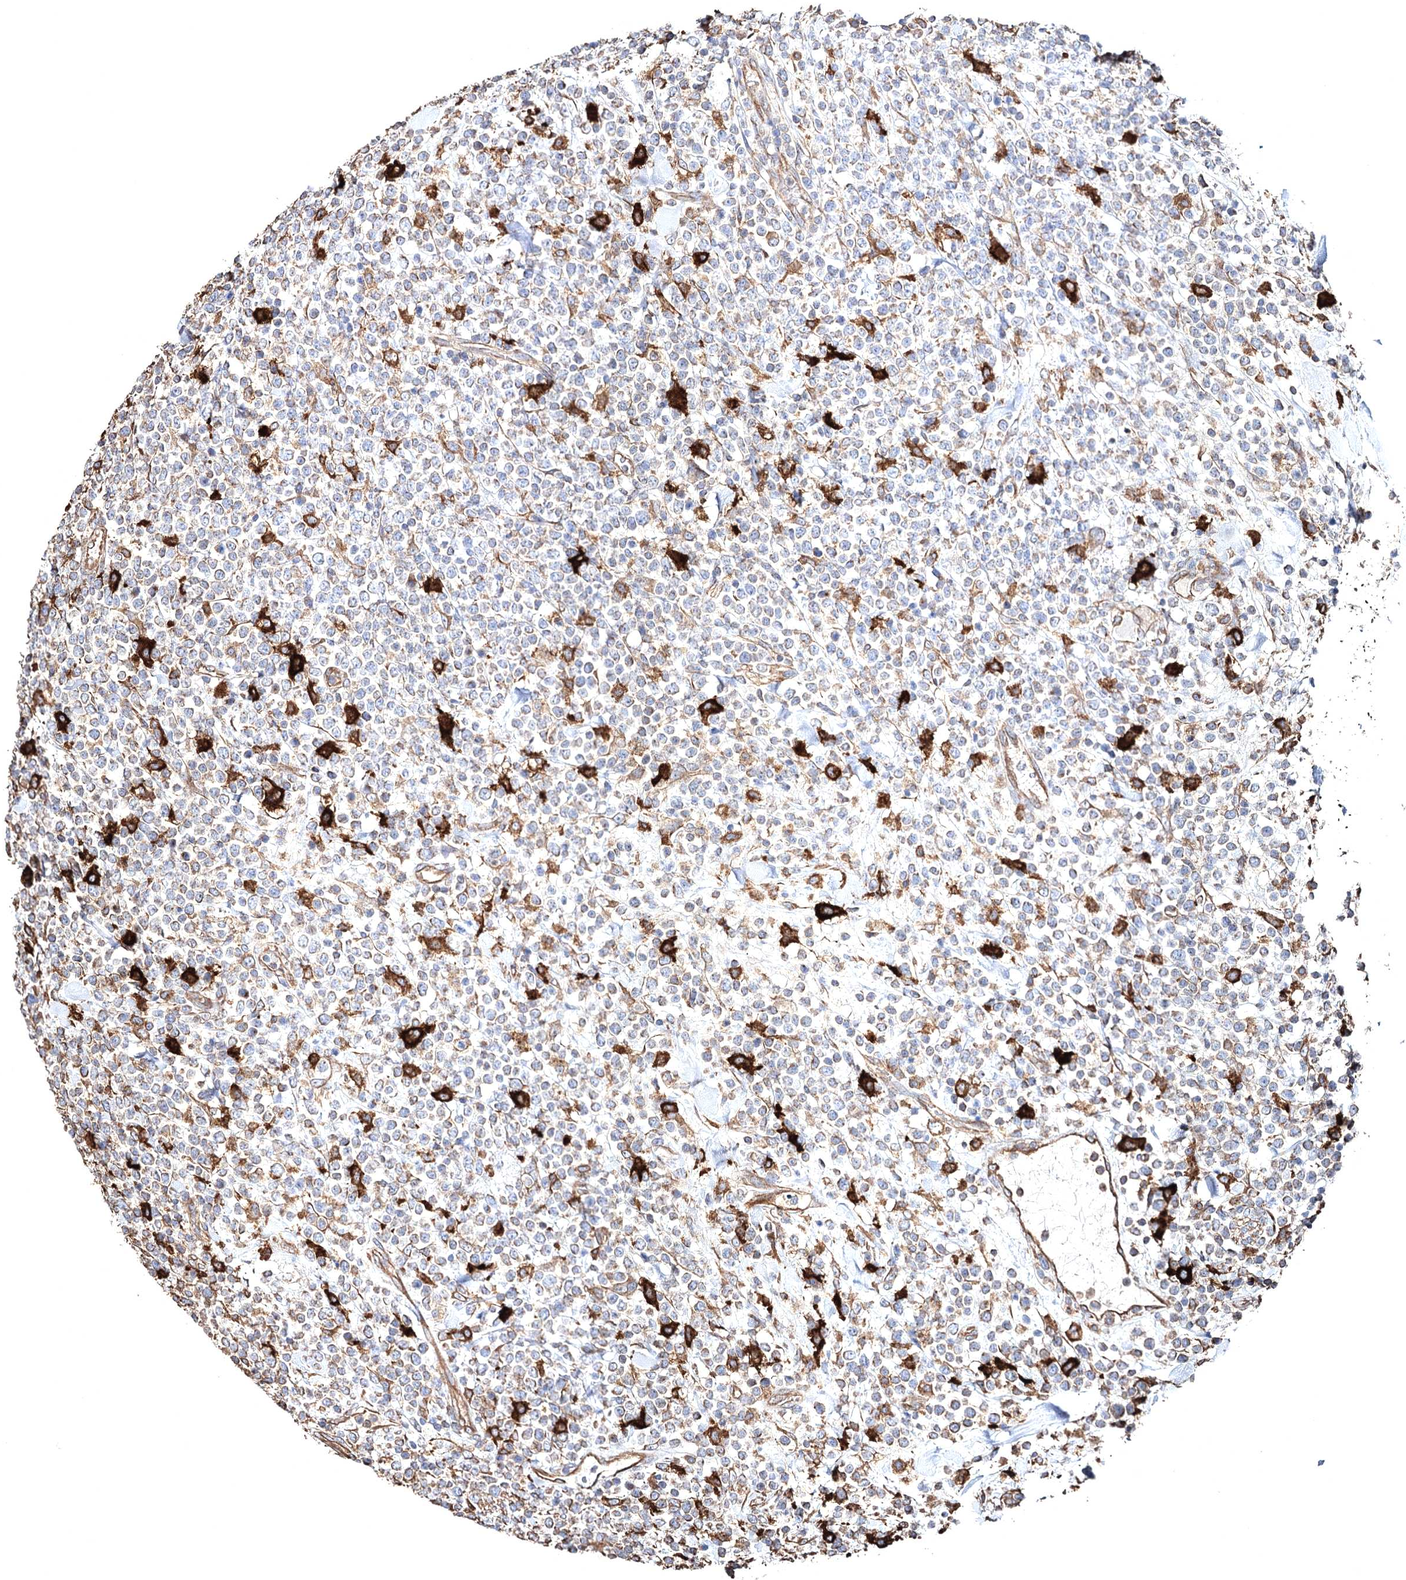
{"staining": {"intensity": "negative", "quantity": "none", "location": "none"}, "tissue": "lymphoma", "cell_type": "Tumor cells", "image_type": "cancer", "snomed": [{"axis": "morphology", "description": "Malignant lymphoma, non-Hodgkin's type, High grade"}, {"axis": "topography", "description": "Colon"}], "caption": "The histopathology image demonstrates no staining of tumor cells in lymphoma.", "gene": "CLEC4M", "patient": {"sex": "female", "age": 53}}